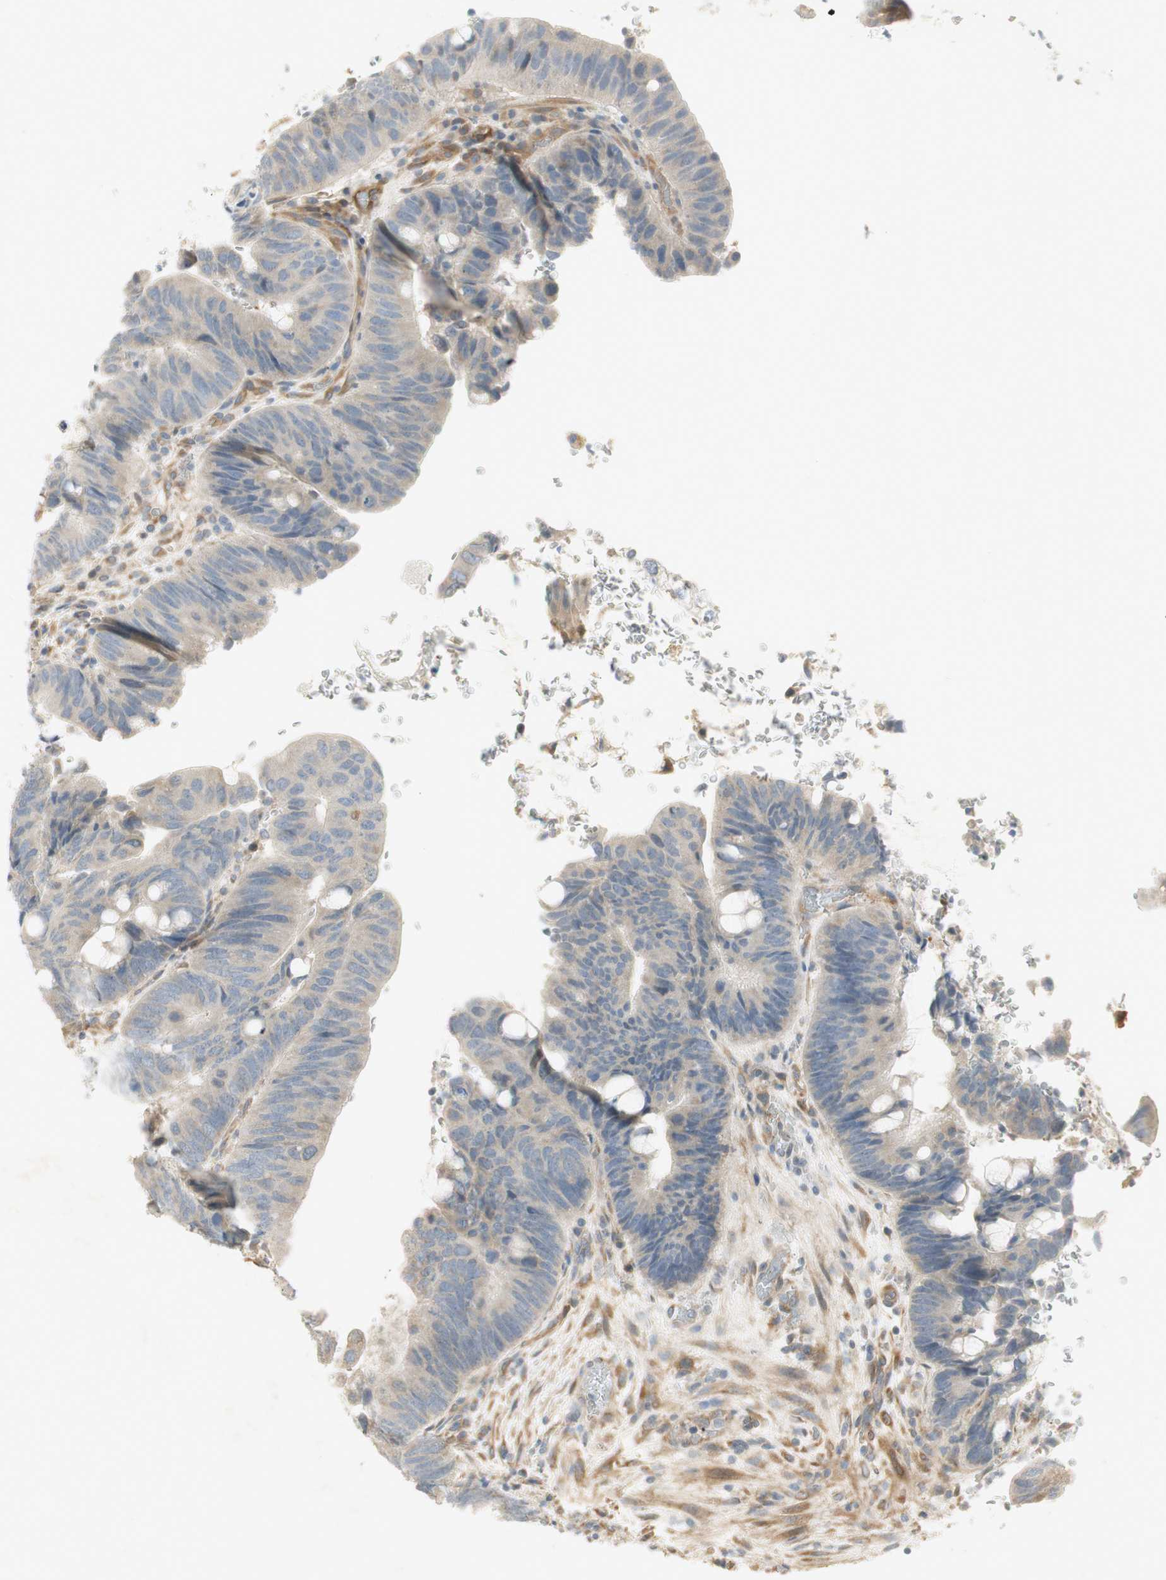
{"staining": {"intensity": "weak", "quantity": "<25%", "location": "cytoplasmic/membranous"}, "tissue": "colorectal cancer", "cell_type": "Tumor cells", "image_type": "cancer", "snomed": [{"axis": "morphology", "description": "Normal tissue, NOS"}, {"axis": "morphology", "description": "Adenocarcinoma, NOS"}, {"axis": "topography", "description": "Rectum"}, {"axis": "topography", "description": "Peripheral nerve tissue"}], "caption": "The IHC image has no significant positivity in tumor cells of colorectal cancer tissue.", "gene": "STON1-GTF2A1L", "patient": {"sex": "male", "age": 92}}